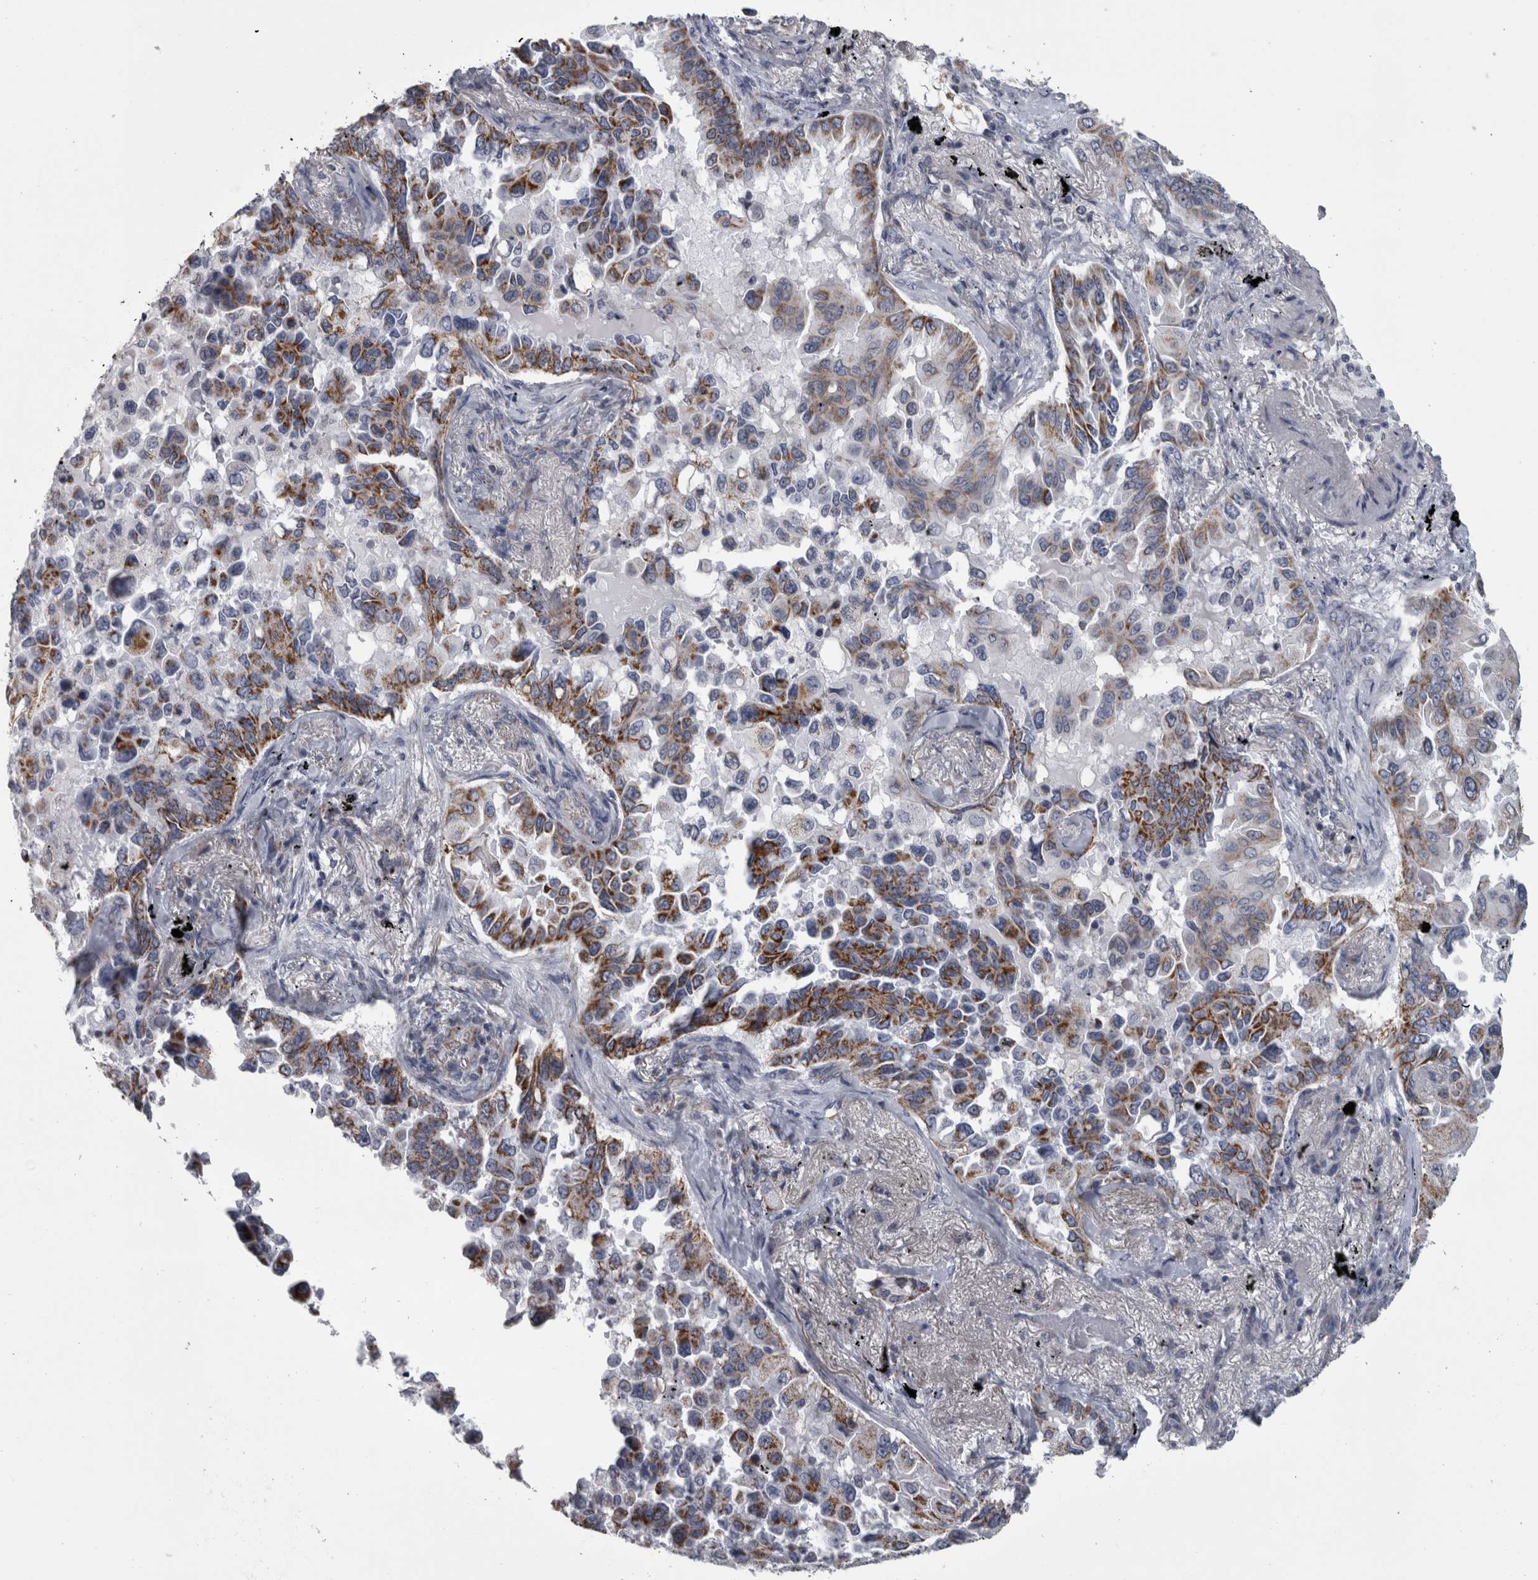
{"staining": {"intensity": "moderate", "quantity": "25%-75%", "location": "cytoplasmic/membranous"}, "tissue": "lung cancer", "cell_type": "Tumor cells", "image_type": "cancer", "snomed": [{"axis": "morphology", "description": "Adenocarcinoma, NOS"}, {"axis": "topography", "description": "Lung"}], "caption": "The micrograph shows a brown stain indicating the presence of a protein in the cytoplasmic/membranous of tumor cells in lung cancer (adenocarcinoma).", "gene": "DBT", "patient": {"sex": "female", "age": 67}}